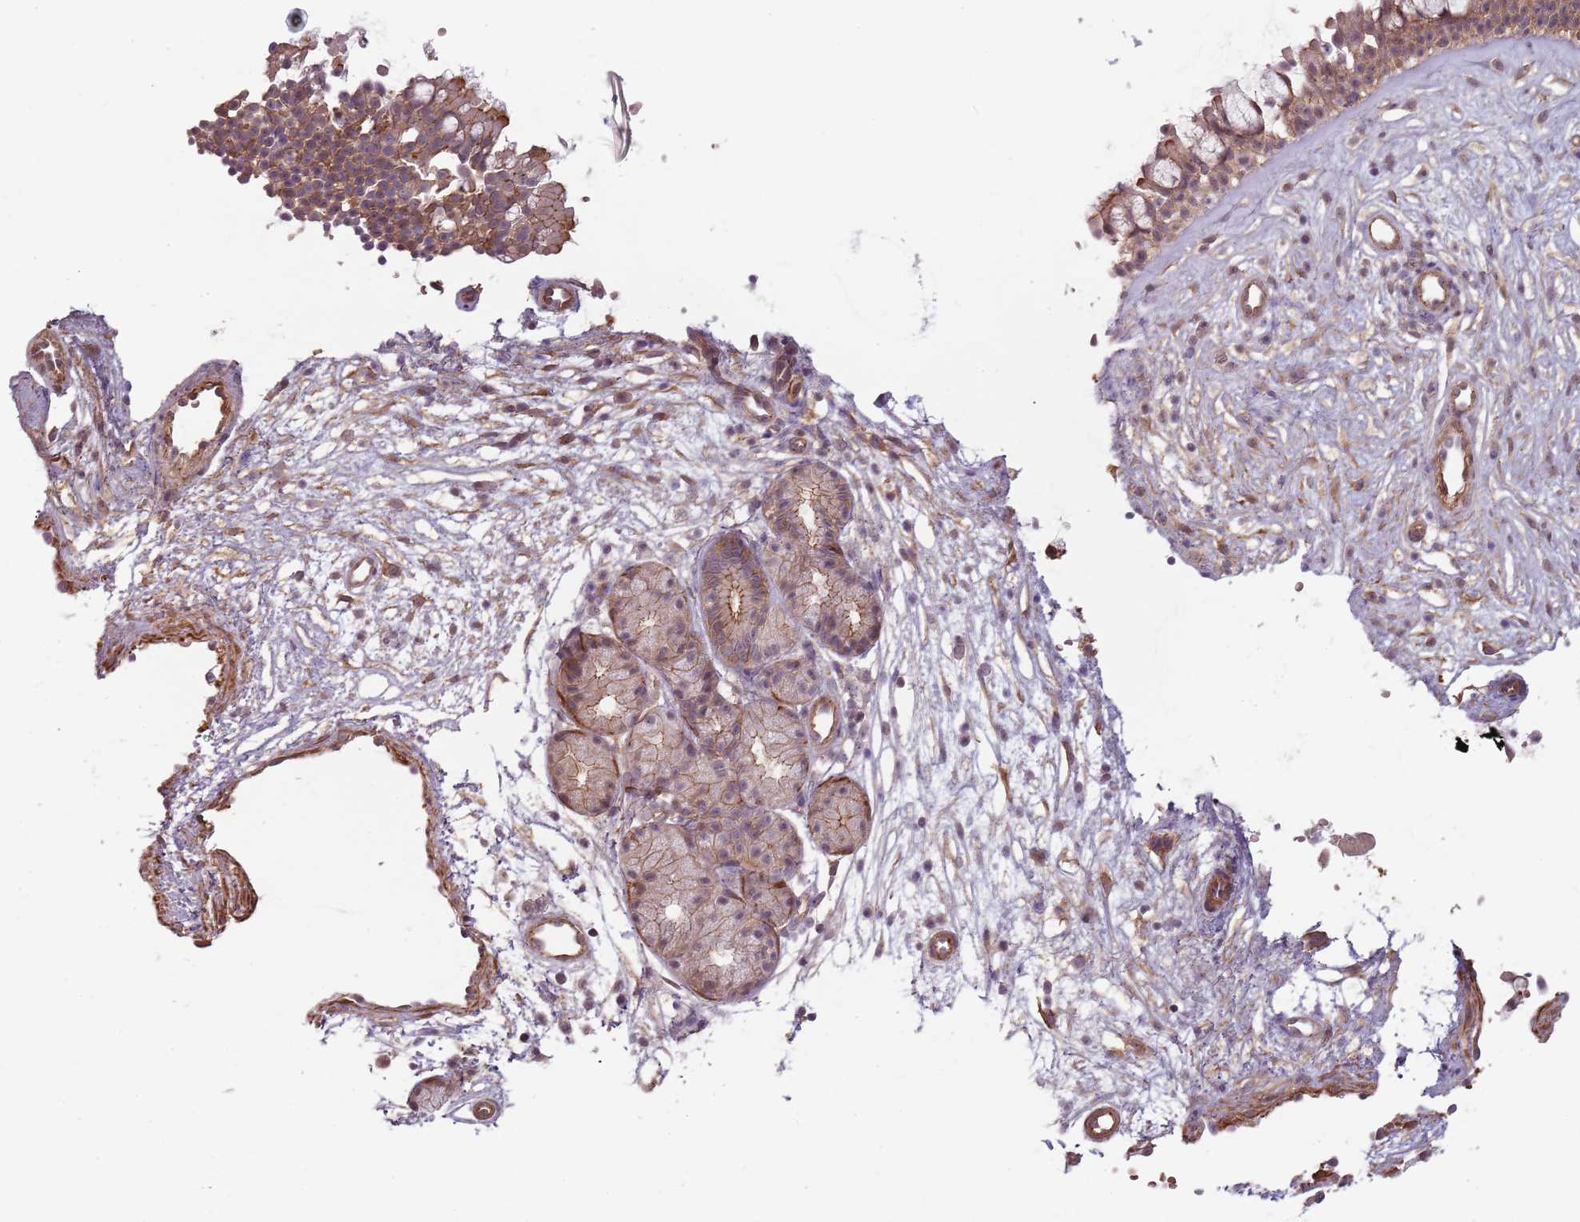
{"staining": {"intensity": "moderate", "quantity": ">75%", "location": "cytoplasmic/membranous"}, "tissue": "nasopharynx", "cell_type": "Respiratory epithelial cells", "image_type": "normal", "snomed": [{"axis": "morphology", "description": "Normal tissue, NOS"}, {"axis": "topography", "description": "Nasopharynx"}], "caption": "An image of nasopharynx stained for a protein displays moderate cytoplasmic/membranous brown staining in respiratory epithelial cells. Using DAB (3,3'-diaminobenzidine) (brown) and hematoxylin (blue) stains, captured at high magnification using brightfield microscopy.", "gene": "PPP1R14C", "patient": {"sex": "male", "age": 32}}